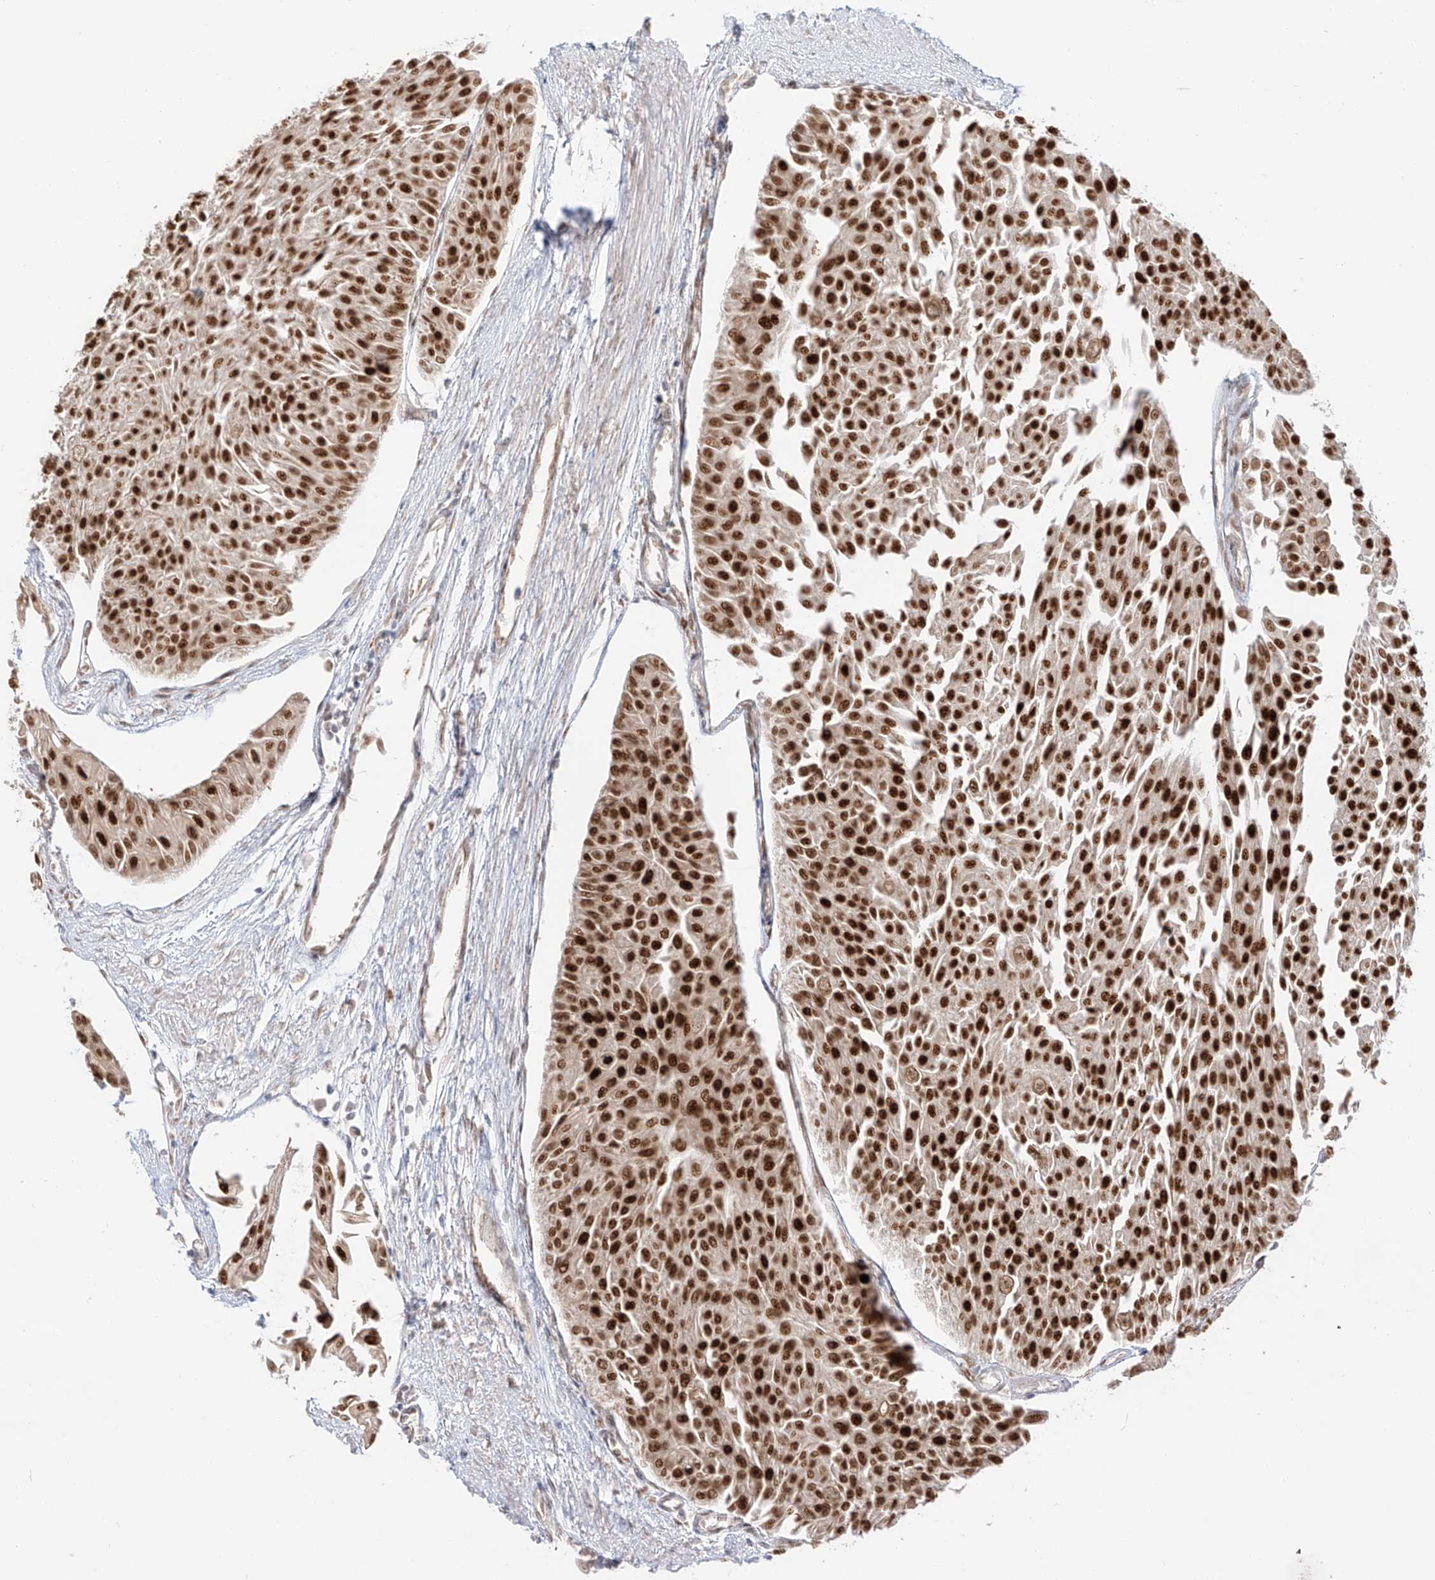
{"staining": {"intensity": "strong", "quantity": ">75%", "location": "nuclear"}, "tissue": "urothelial cancer", "cell_type": "Tumor cells", "image_type": "cancer", "snomed": [{"axis": "morphology", "description": "Urothelial carcinoma, Low grade"}, {"axis": "topography", "description": "Urinary bladder"}], "caption": "About >75% of tumor cells in urothelial cancer exhibit strong nuclear protein staining as visualized by brown immunohistochemical staining.", "gene": "POGK", "patient": {"sex": "male", "age": 67}}